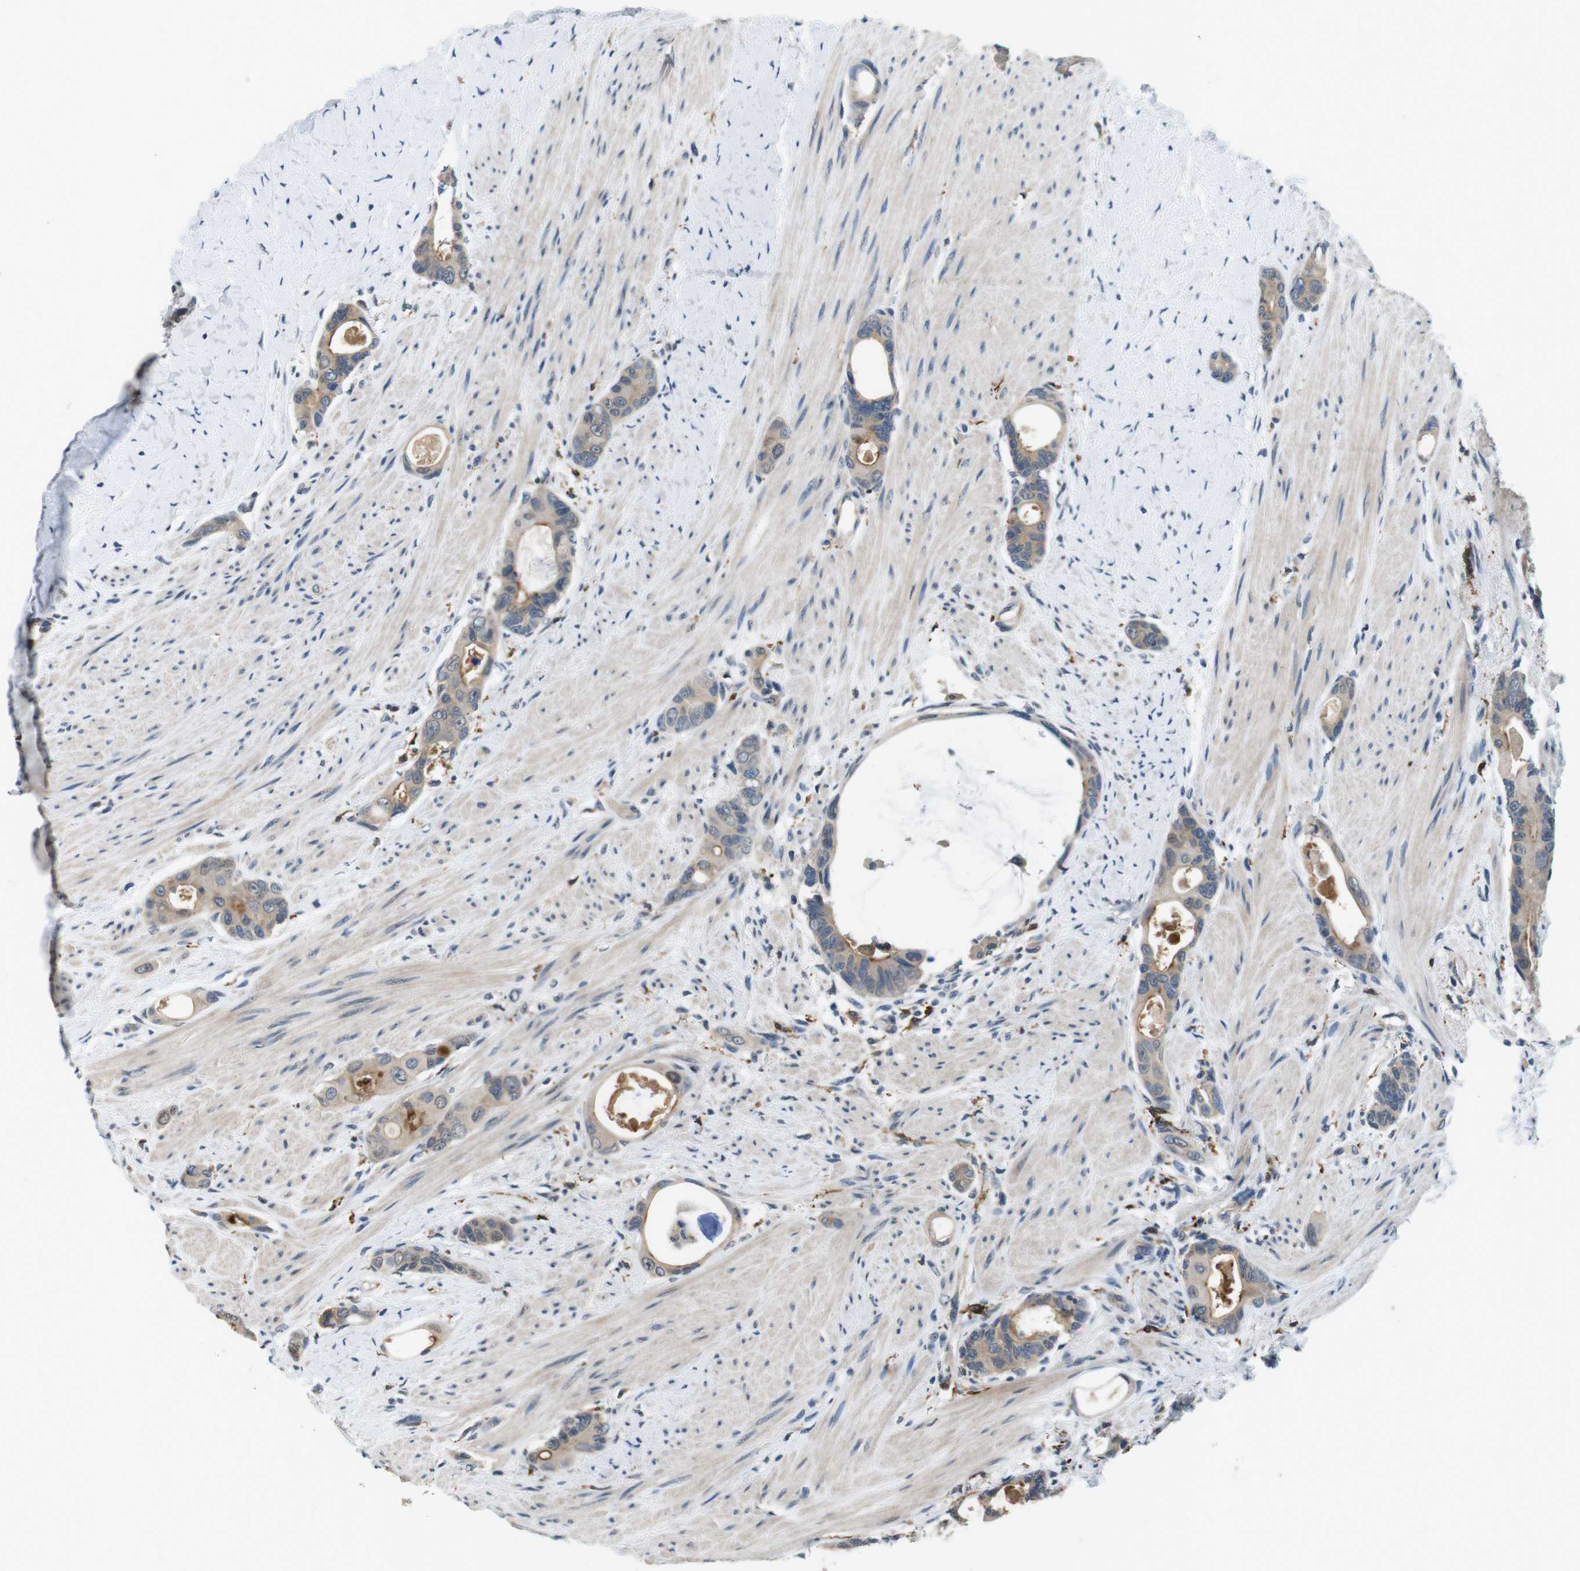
{"staining": {"intensity": "weak", "quantity": ">75%", "location": "cytoplasmic/membranous"}, "tissue": "colorectal cancer", "cell_type": "Tumor cells", "image_type": "cancer", "snomed": [{"axis": "morphology", "description": "Adenocarcinoma, NOS"}, {"axis": "topography", "description": "Rectum"}], "caption": "Colorectal cancer (adenocarcinoma) was stained to show a protein in brown. There is low levels of weak cytoplasmic/membranous expression in about >75% of tumor cells.", "gene": "CD163L1", "patient": {"sex": "male", "age": 51}}